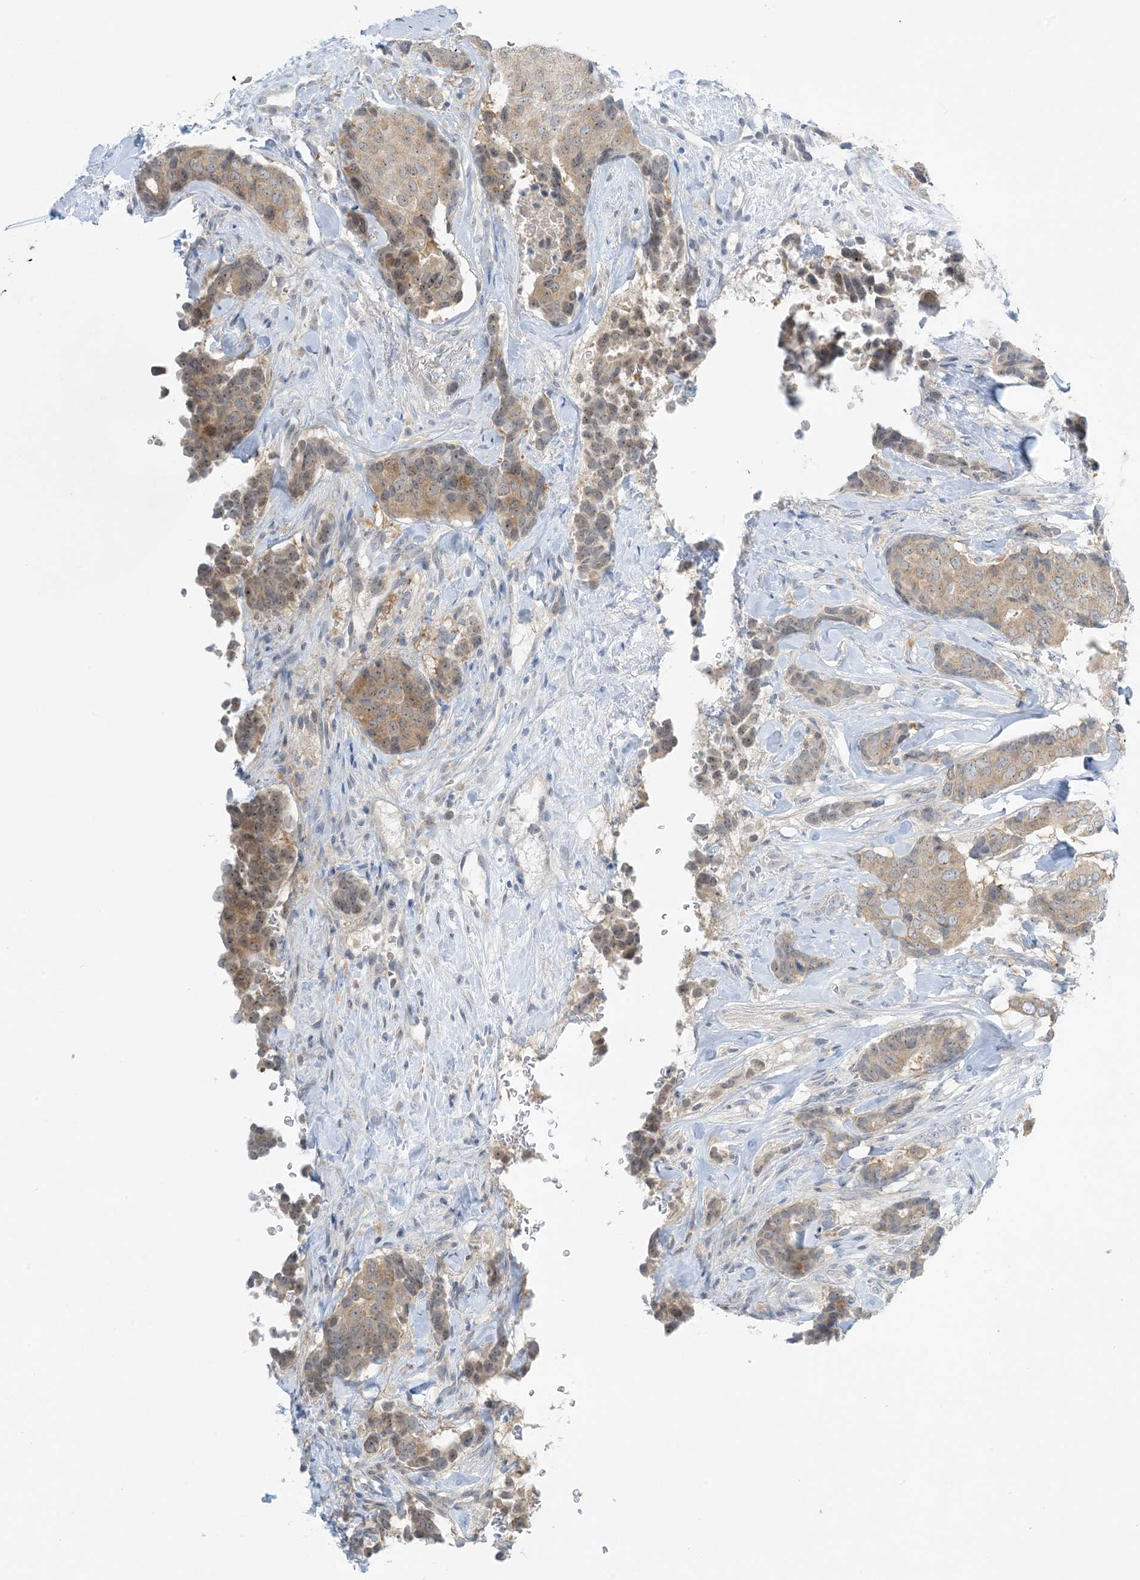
{"staining": {"intensity": "moderate", "quantity": ">75%", "location": "cytoplasmic/membranous"}, "tissue": "breast cancer", "cell_type": "Tumor cells", "image_type": "cancer", "snomed": [{"axis": "morphology", "description": "Duct carcinoma"}, {"axis": "topography", "description": "Breast"}], "caption": "This histopathology image shows immunohistochemistry (IHC) staining of breast cancer (infiltrating ductal carcinoma), with medium moderate cytoplasmic/membranous positivity in approximately >75% of tumor cells.", "gene": "MRPS18A", "patient": {"sex": "female", "age": 75}}